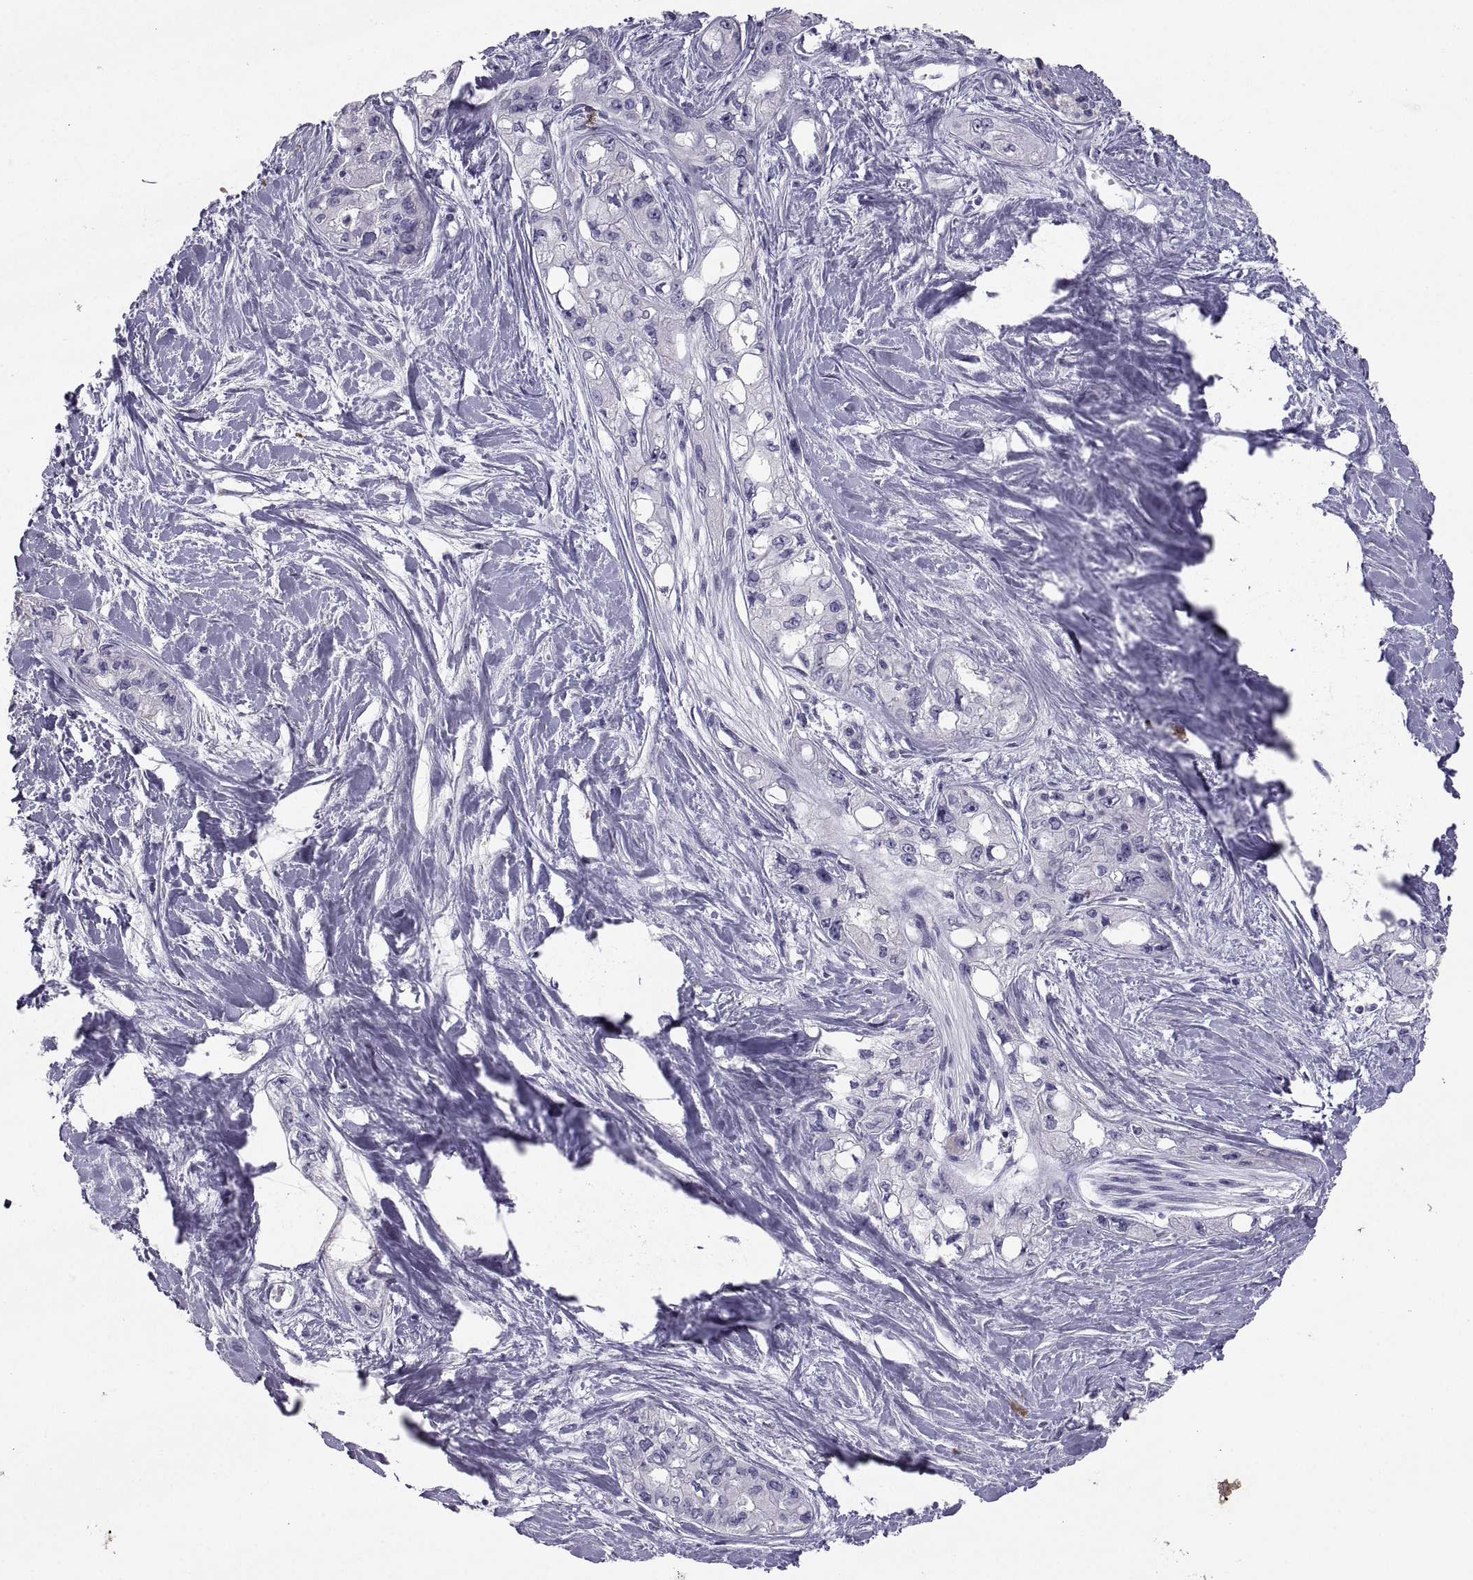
{"staining": {"intensity": "negative", "quantity": "none", "location": "none"}, "tissue": "pancreatic cancer", "cell_type": "Tumor cells", "image_type": "cancer", "snomed": [{"axis": "morphology", "description": "Adenocarcinoma, NOS"}, {"axis": "topography", "description": "Pancreas"}], "caption": "Immunohistochemical staining of pancreatic cancer shows no significant positivity in tumor cells. Brightfield microscopy of immunohistochemistry (IHC) stained with DAB (3,3'-diaminobenzidine) (brown) and hematoxylin (blue), captured at high magnification.", "gene": "IGSF1", "patient": {"sex": "female", "age": 50}}